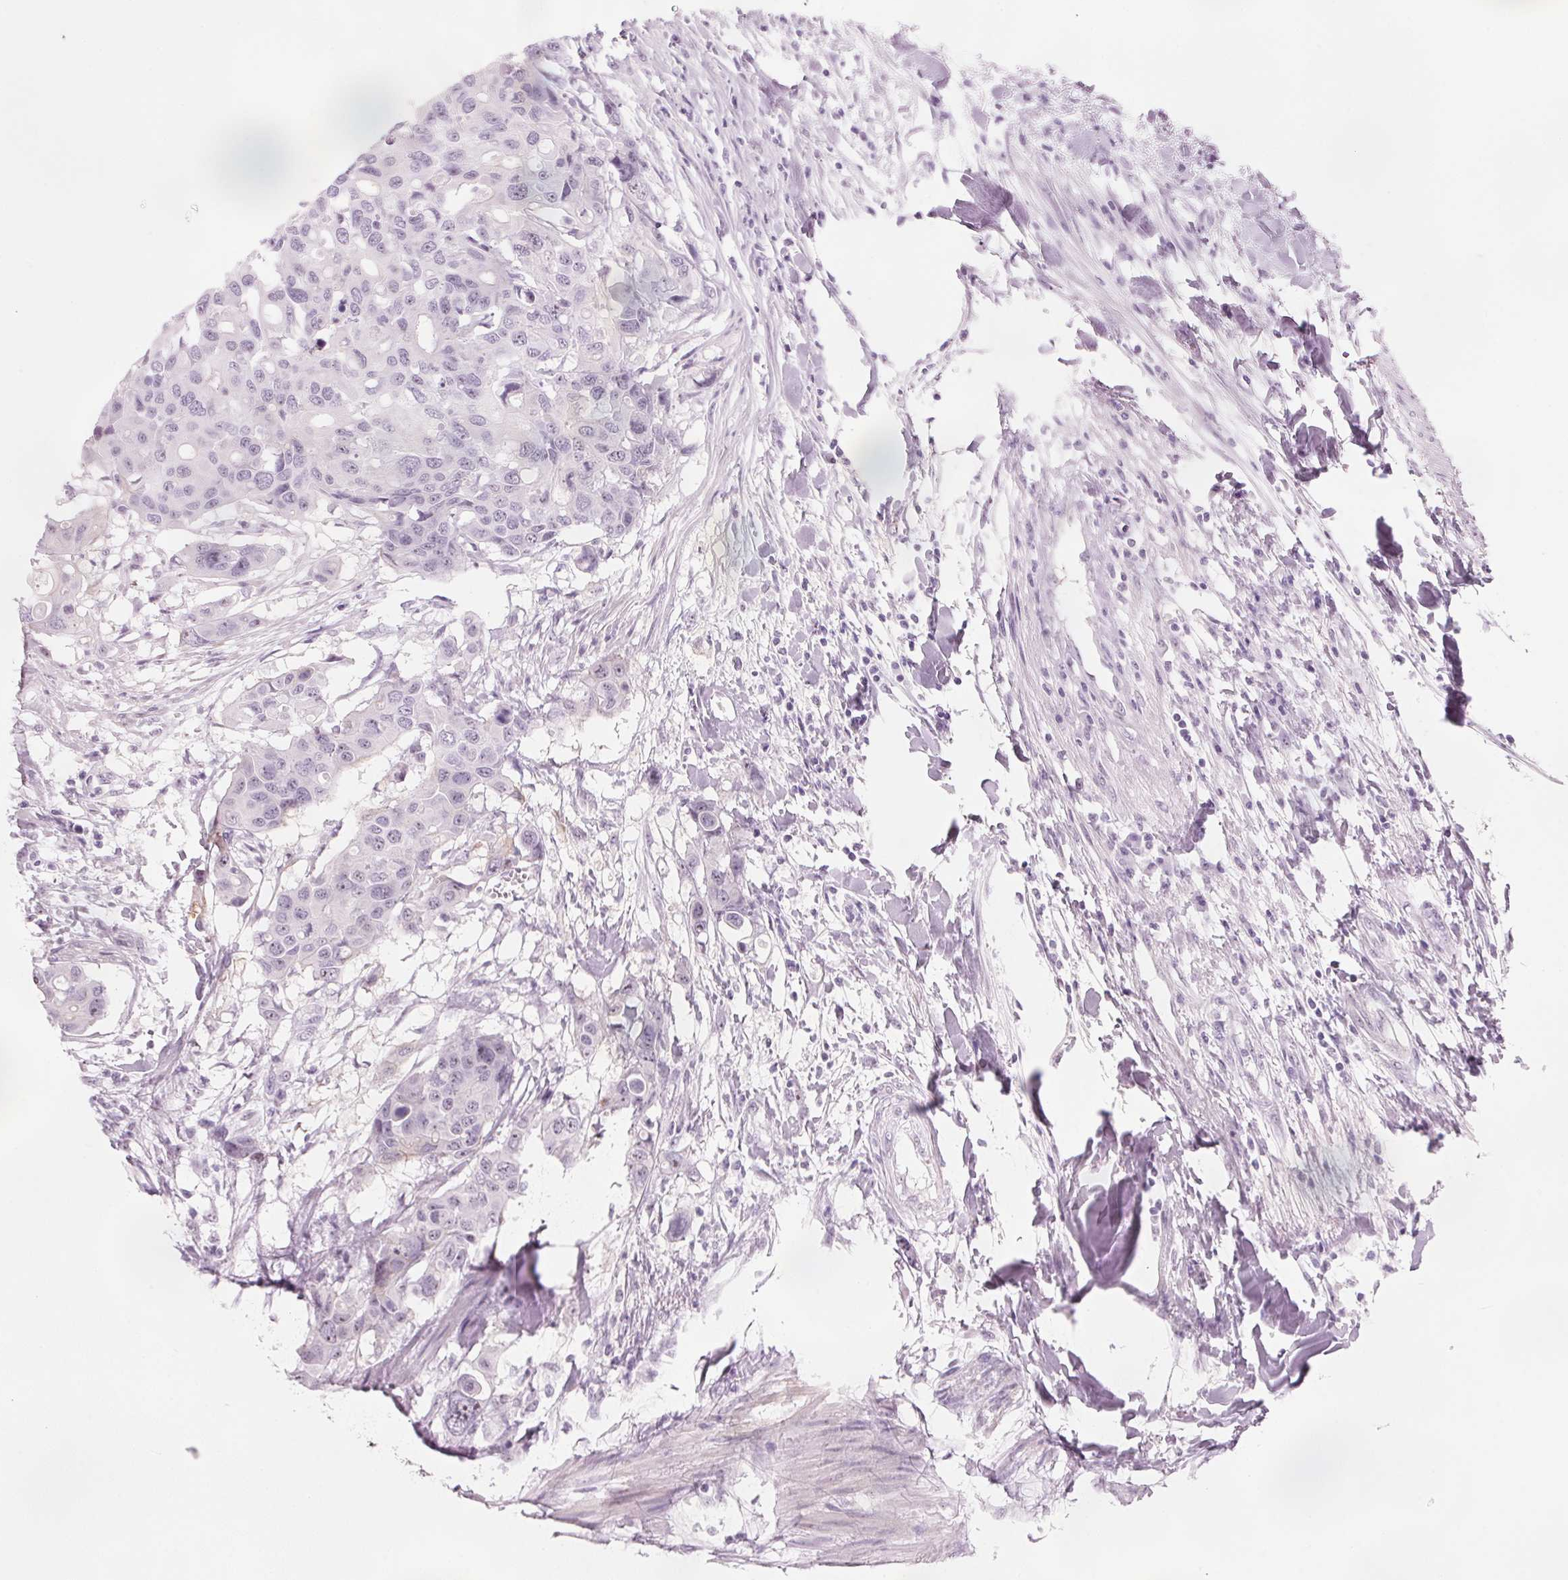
{"staining": {"intensity": "weak", "quantity": "<25%", "location": "nuclear"}, "tissue": "colorectal cancer", "cell_type": "Tumor cells", "image_type": "cancer", "snomed": [{"axis": "morphology", "description": "Adenocarcinoma, NOS"}, {"axis": "topography", "description": "Colon"}], "caption": "An image of adenocarcinoma (colorectal) stained for a protein reveals no brown staining in tumor cells.", "gene": "DNTTIP2", "patient": {"sex": "male", "age": 77}}